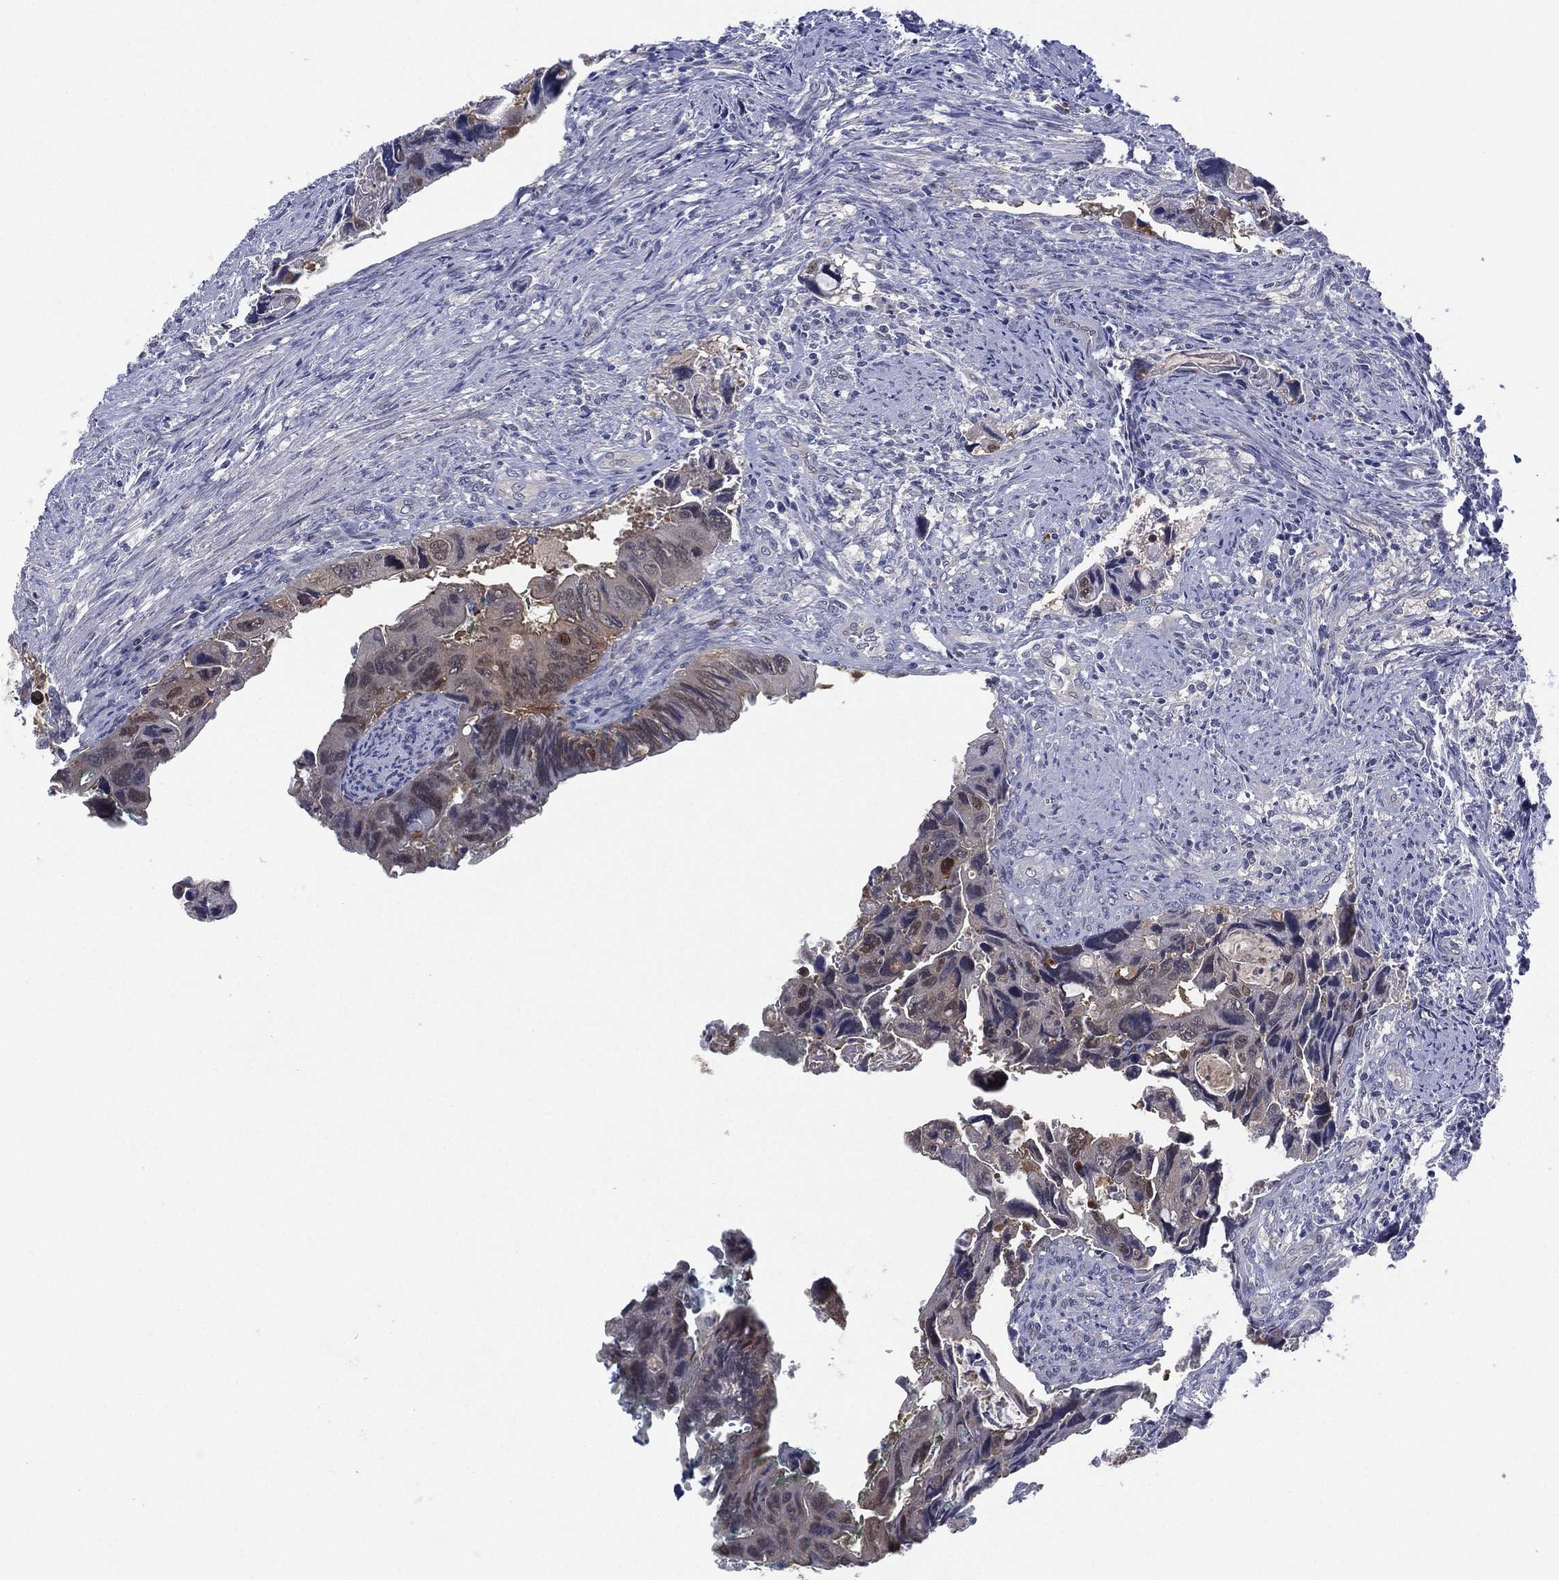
{"staining": {"intensity": "moderate", "quantity": "<25%", "location": "nuclear"}, "tissue": "colorectal cancer", "cell_type": "Tumor cells", "image_type": "cancer", "snomed": [{"axis": "morphology", "description": "Adenocarcinoma, NOS"}, {"axis": "topography", "description": "Rectum"}], "caption": "Protein analysis of colorectal adenocarcinoma tissue reveals moderate nuclear expression in approximately <25% of tumor cells.", "gene": "DDAH1", "patient": {"sex": "male", "age": 62}}